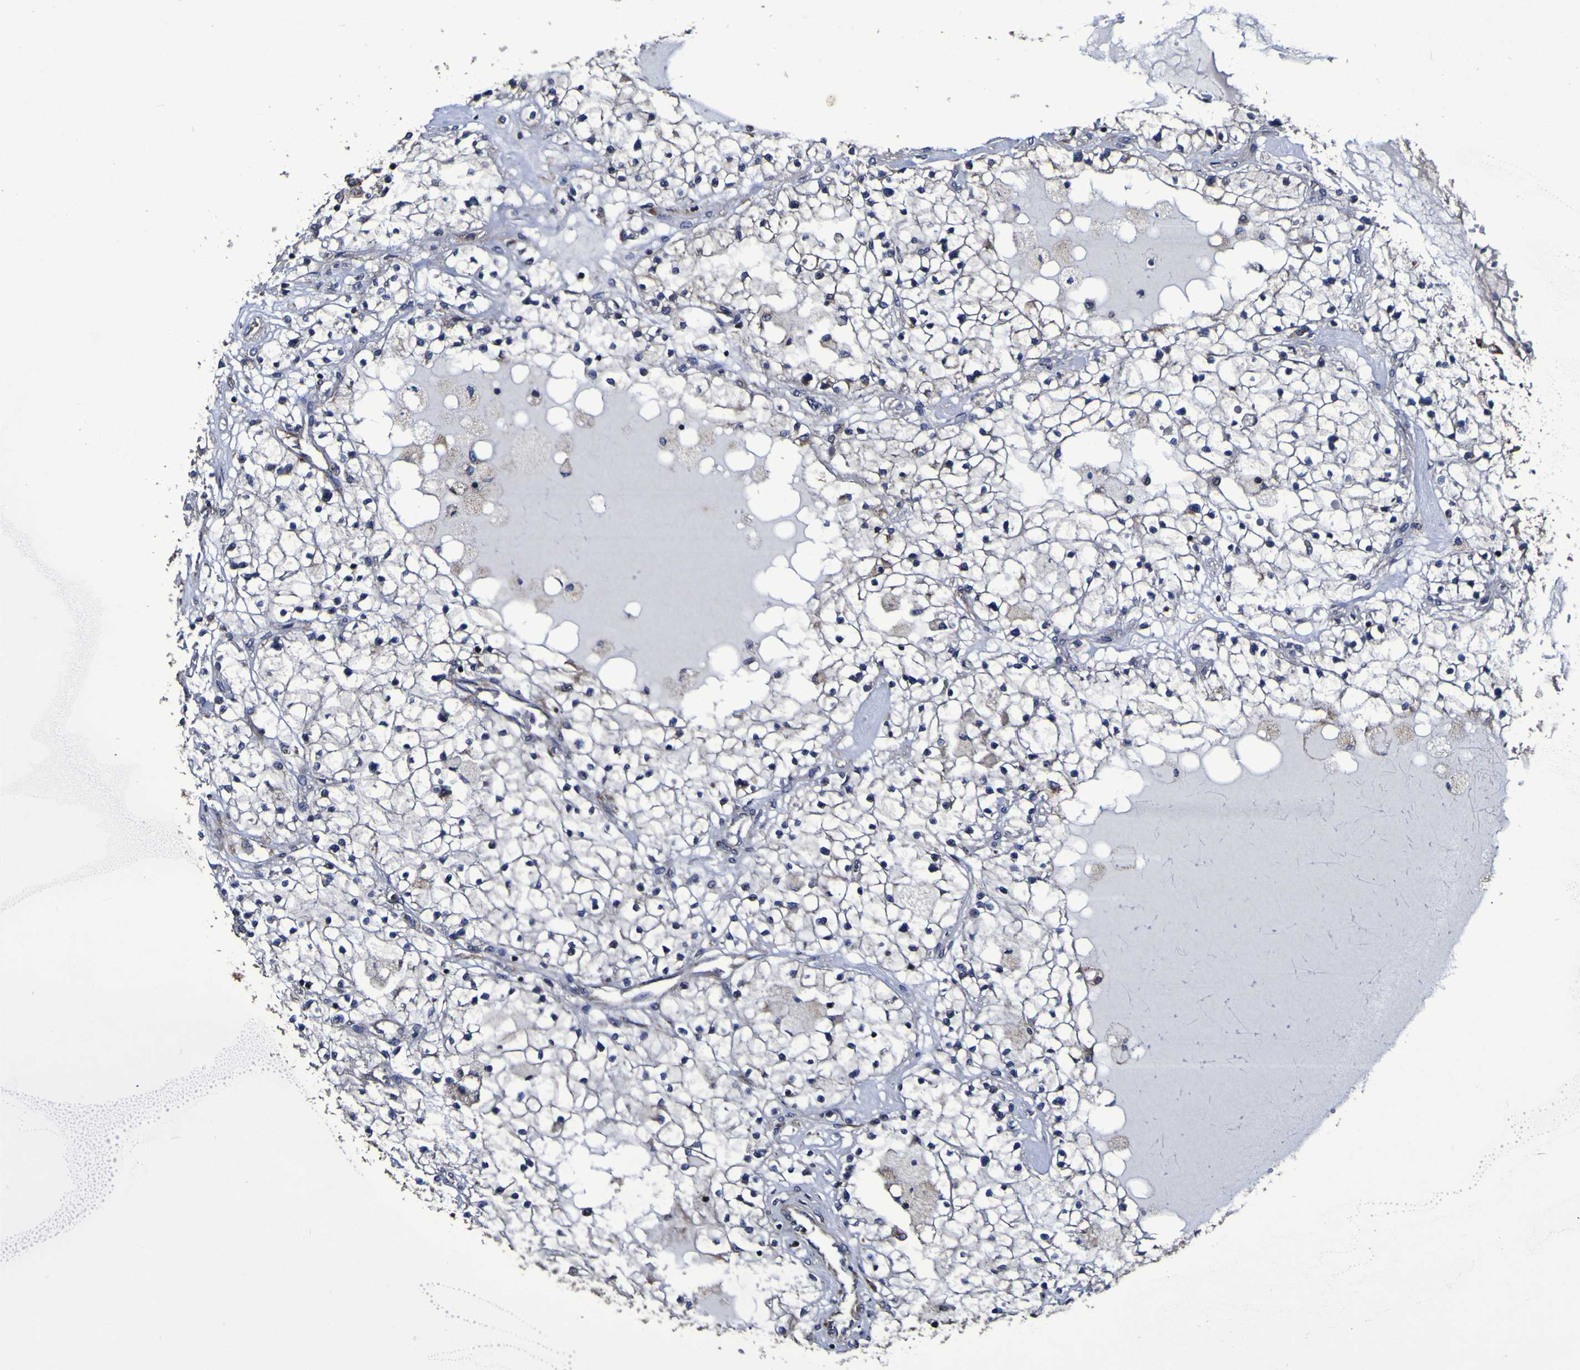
{"staining": {"intensity": "negative", "quantity": "none", "location": "none"}, "tissue": "renal cancer", "cell_type": "Tumor cells", "image_type": "cancer", "snomed": [{"axis": "morphology", "description": "Adenocarcinoma, NOS"}, {"axis": "topography", "description": "Kidney"}], "caption": "Tumor cells are negative for brown protein staining in renal adenocarcinoma.", "gene": "P3H1", "patient": {"sex": "male", "age": 68}}